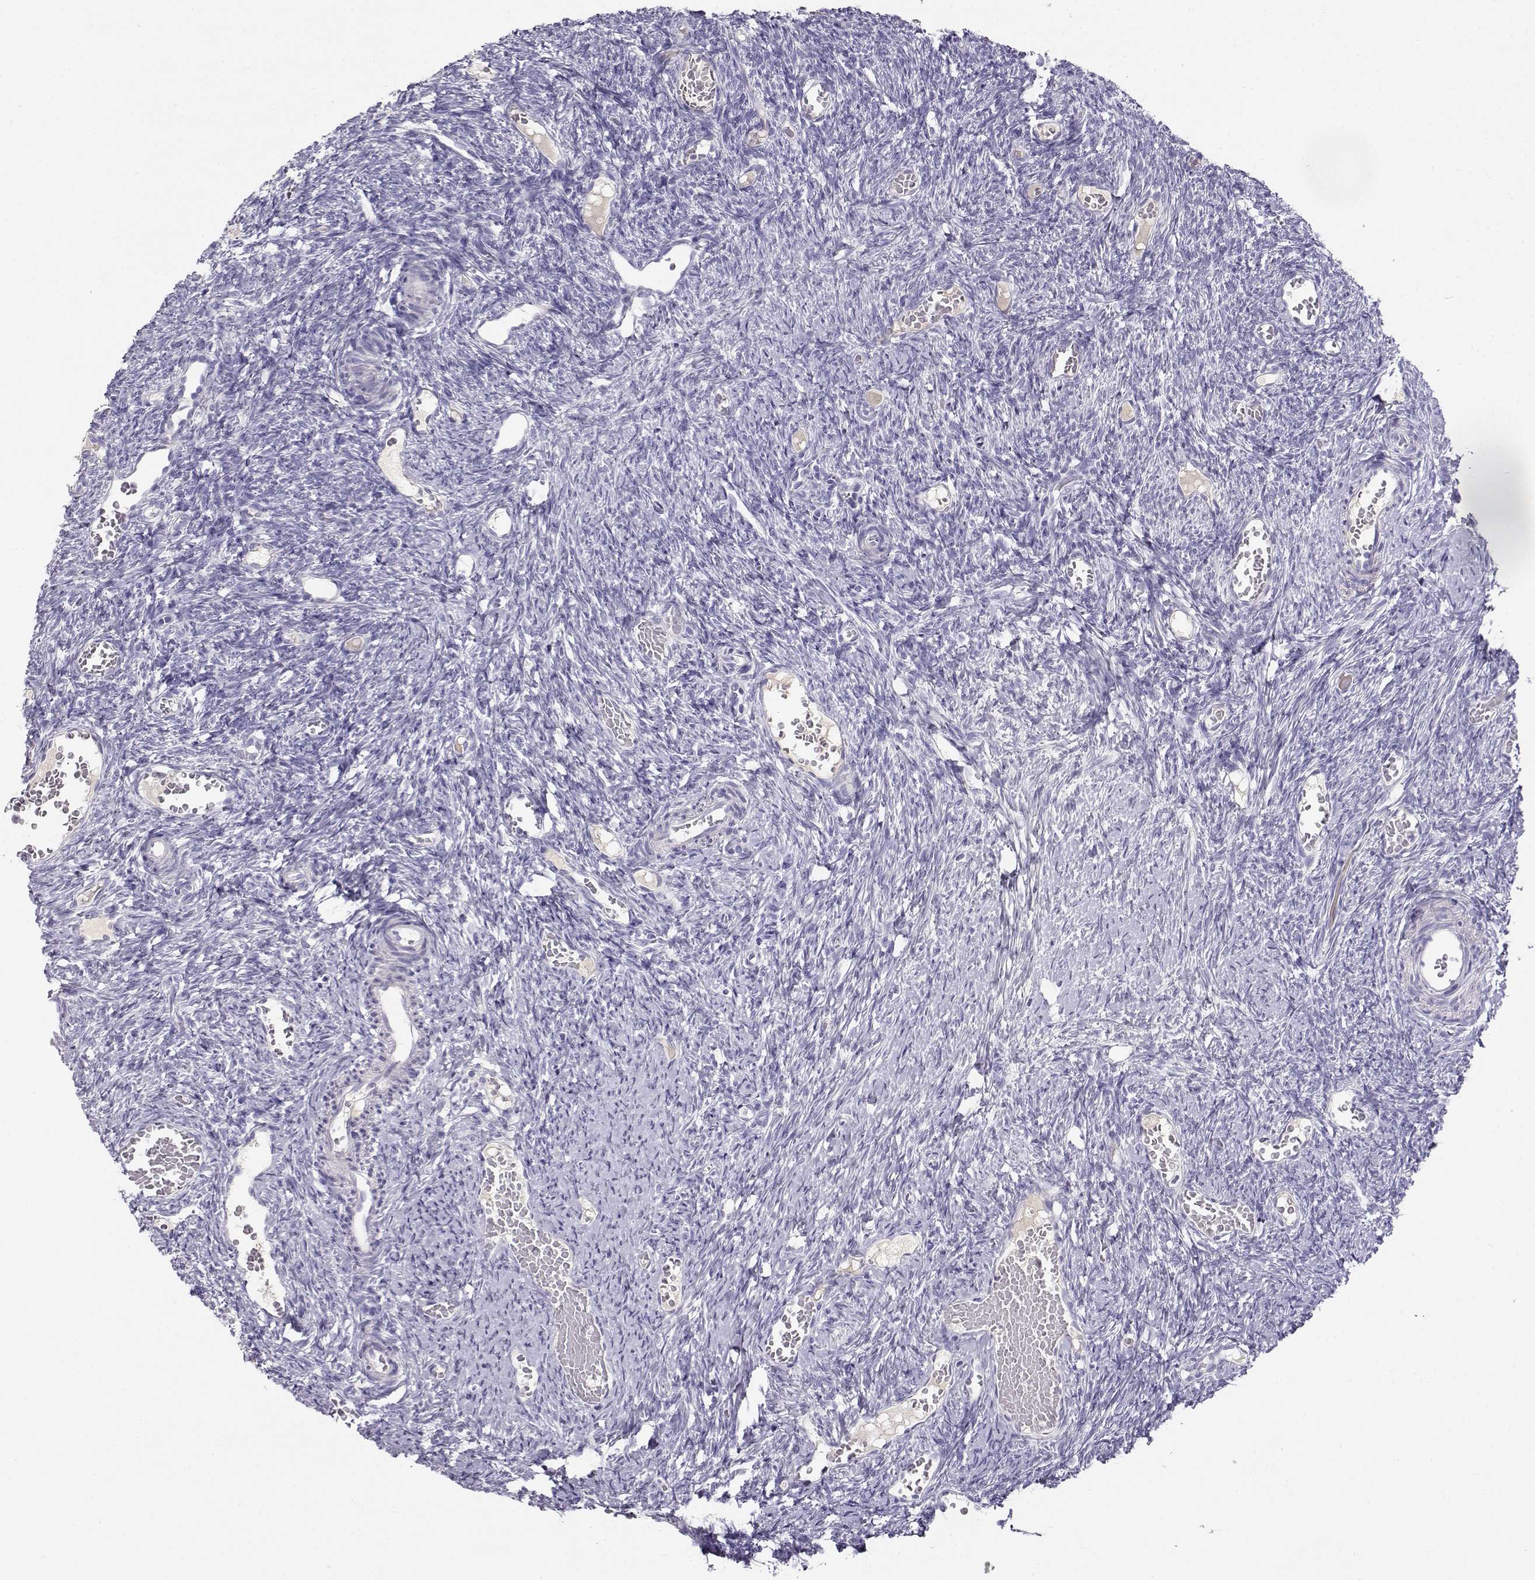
{"staining": {"intensity": "negative", "quantity": "none", "location": "none"}, "tissue": "ovary", "cell_type": "Ovarian stroma cells", "image_type": "normal", "snomed": [{"axis": "morphology", "description": "Normal tissue, NOS"}, {"axis": "topography", "description": "Ovary"}], "caption": "Ovarian stroma cells show no significant protein expression in benign ovary. Brightfield microscopy of immunohistochemistry (IHC) stained with DAB (brown) and hematoxylin (blue), captured at high magnification.", "gene": "OPN5", "patient": {"sex": "female", "age": 39}}